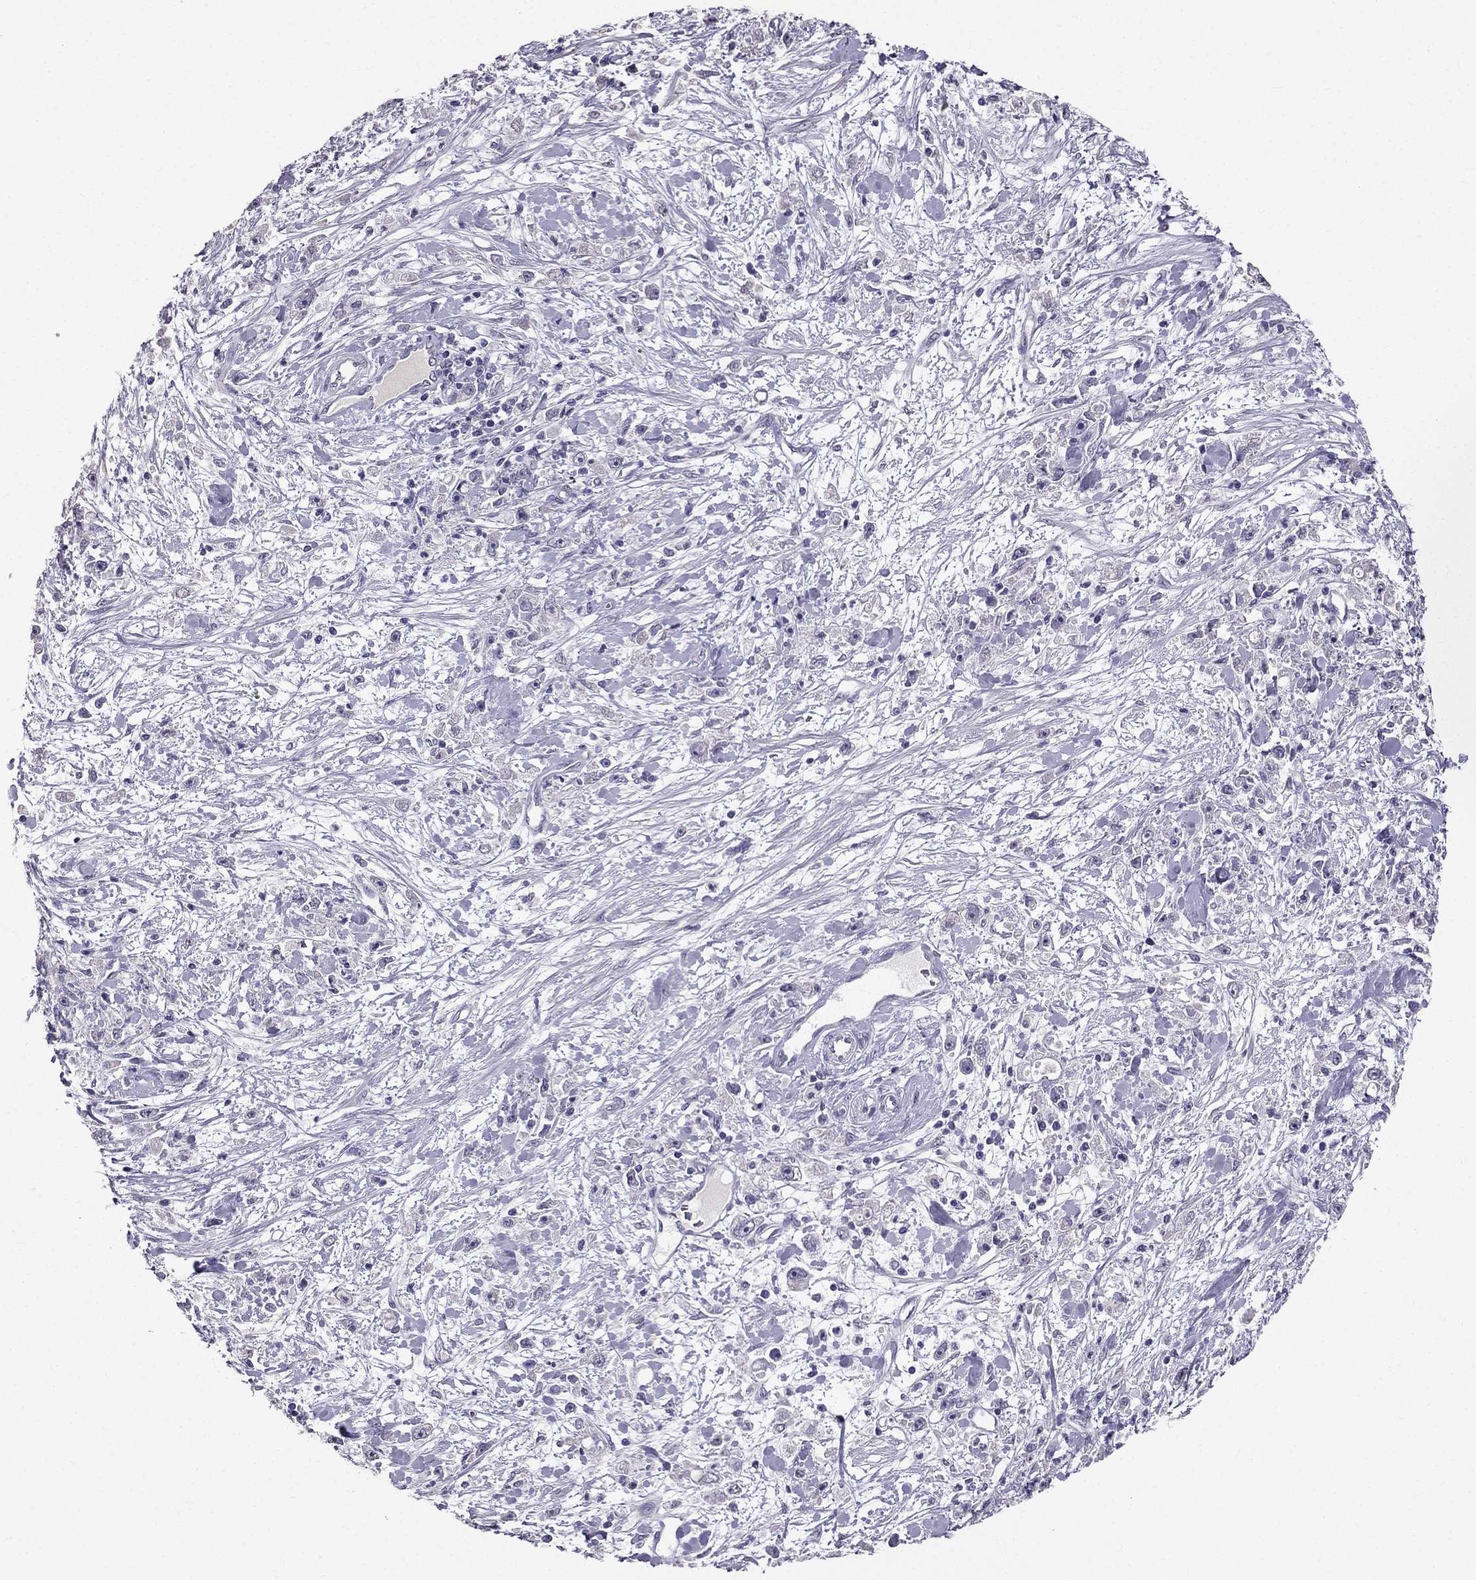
{"staining": {"intensity": "negative", "quantity": "none", "location": "none"}, "tissue": "stomach cancer", "cell_type": "Tumor cells", "image_type": "cancer", "snomed": [{"axis": "morphology", "description": "Adenocarcinoma, NOS"}, {"axis": "topography", "description": "Stomach"}], "caption": "Stomach cancer stained for a protein using IHC exhibits no positivity tumor cells.", "gene": "SCG5", "patient": {"sex": "female", "age": 59}}